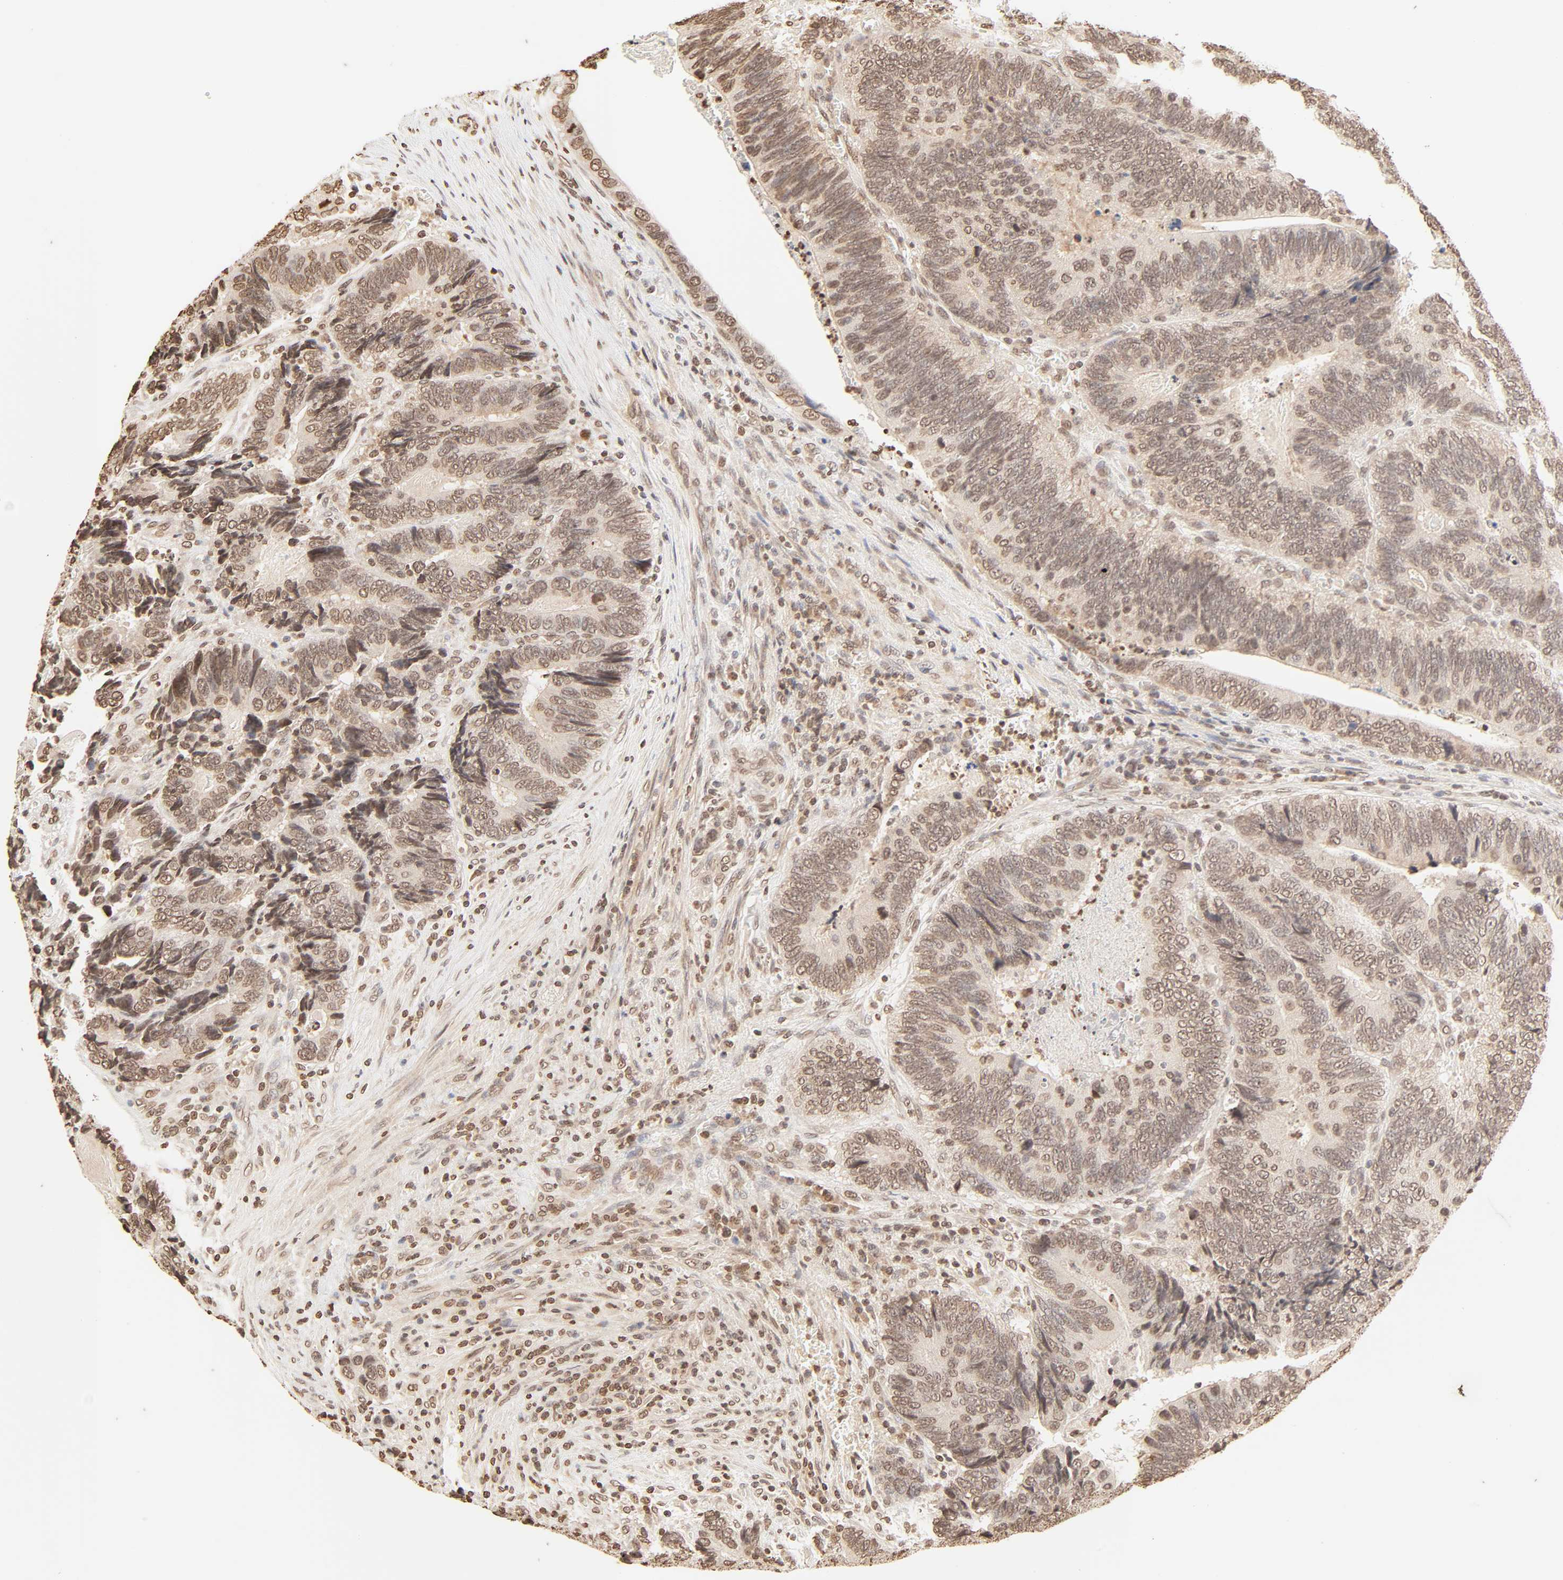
{"staining": {"intensity": "moderate", "quantity": ">75%", "location": "cytoplasmic/membranous,nuclear"}, "tissue": "colorectal cancer", "cell_type": "Tumor cells", "image_type": "cancer", "snomed": [{"axis": "morphology", "description": "Adenocarcinoma, NOS"}, {"axis": "topography", "description": "Colon"}], "caption": "Immunohistochemical staining of human colorectal cancer (adenocarcinoma) reveals medium levels of moderate cytoplasmic/membranous and nuclear expression in about >75% of tumor cells. (IHC, brightfield microscopy, high magnification).", "gene": "TBL1X", "patient": {"sex": "male", "age": 72}}